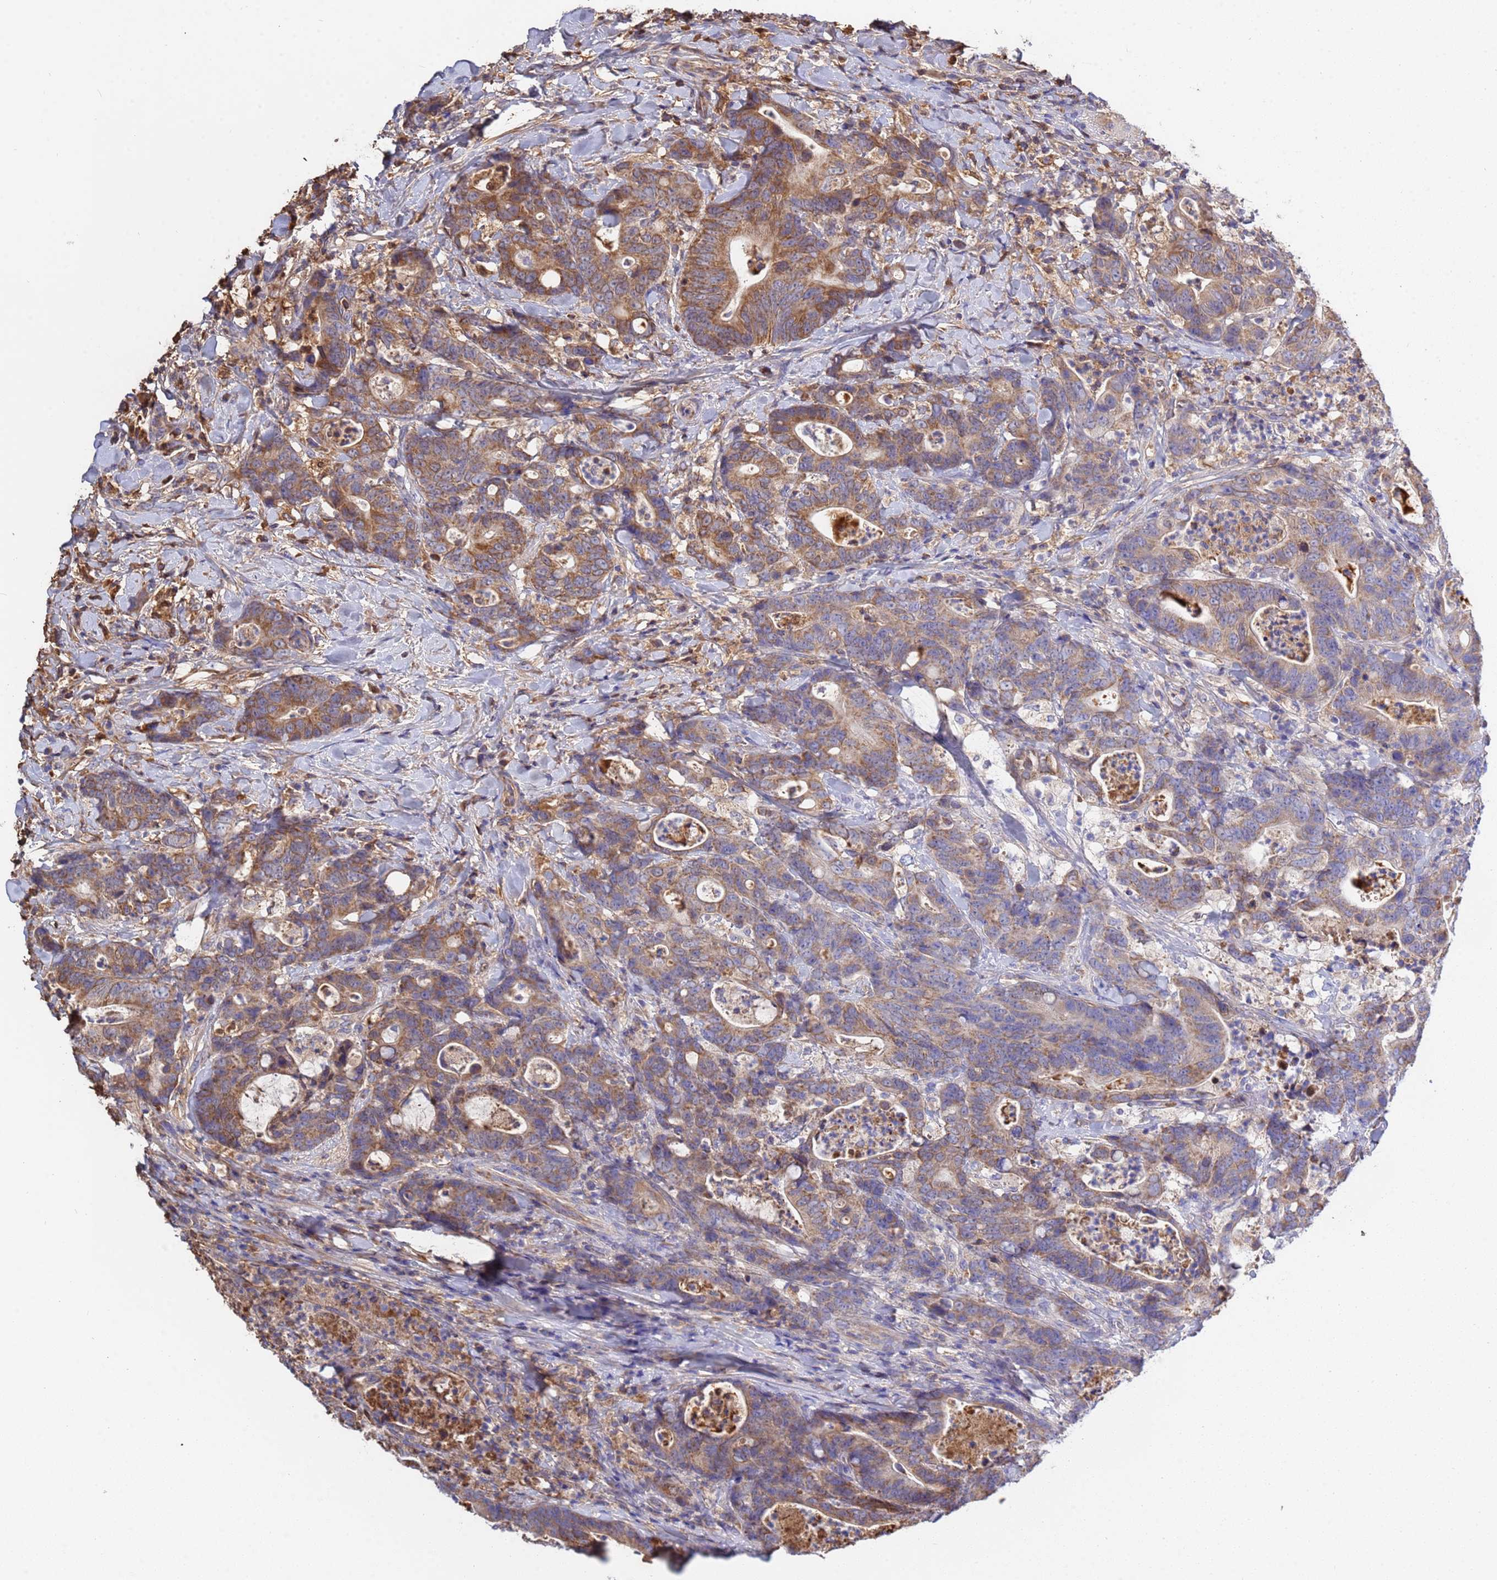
{"staining": {"intensity": "moderate", "quantity": ">75%", "location": "cytoplasmic/membranous"}, "tissue": "colorectal cancer", "cell_type": "Tumor cells", "image_type": "cancer", "snomed": [{"axis": "morphology", "description": "Adenocarcinoma, NOS"}, {"axis": "topography", "description": "Colon"}], "caption": "A medium amount of moderate cytoplasmic/membranous positivity is appreciated in about >75% of tumor cells in colorectal cancer tissue. The staining was performed using DAB, with brown indicating positive protein expression. Nuclei are stained blue with hematoxylin.", "gene": "GLUD1", "patient": {"sex": "female", "age": 82}}